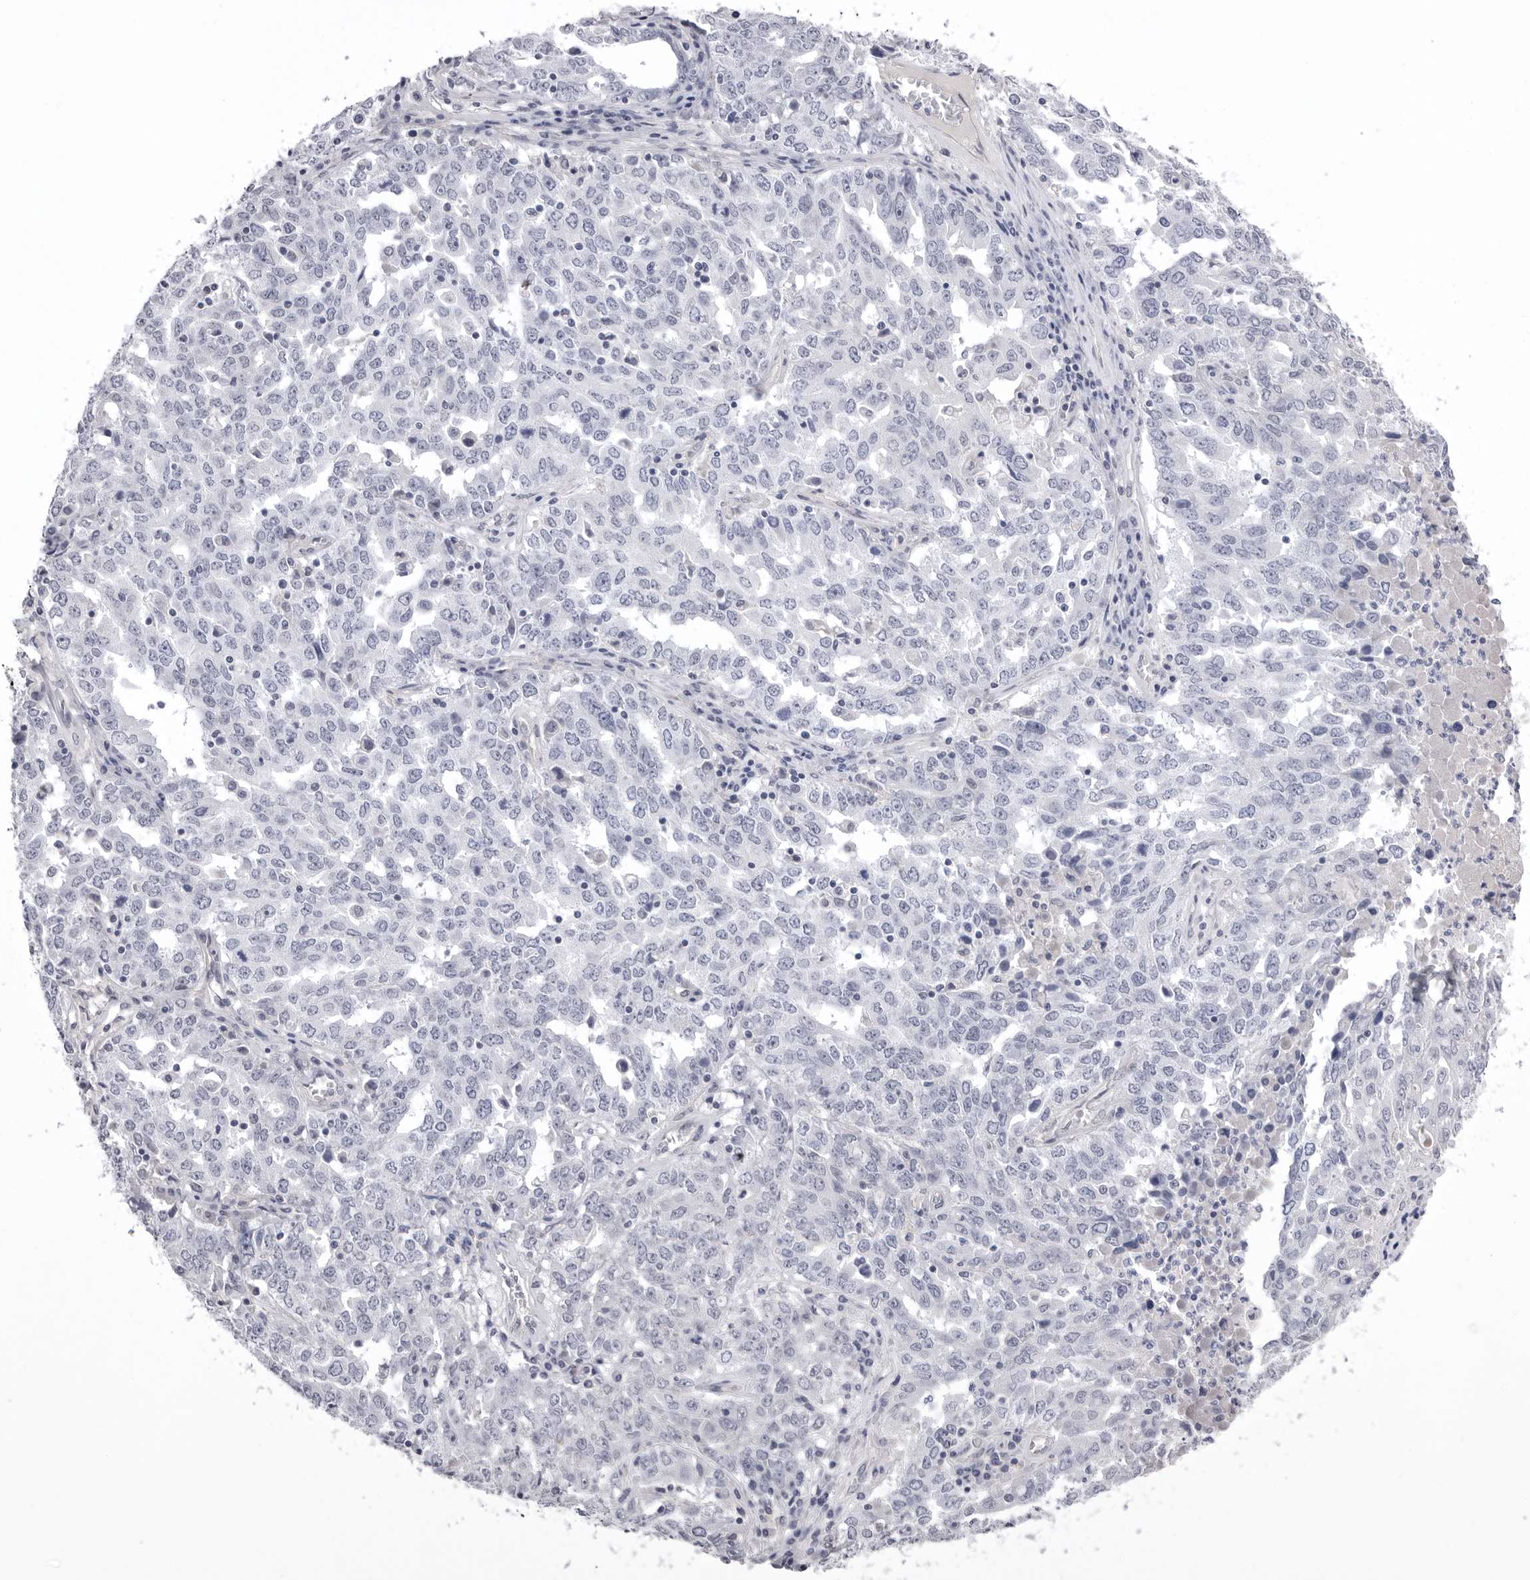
{"staining": {"intensity": "negative", "quantity": "none", "location": "none"}, "tissue": "ovarian cancer", "cell_type": "Tumor cells", "image_type": "cancer", "snomed": [{"axis": "morphology", "description": "Carcinoma, endometroid"}, {"axis": "topography", "description": "Ovary"}], "caption": "Human endometroid carcinoma (ovarian) stained for a protein using immunohistochemistry reveals no expression in tumor cells.", "gene": "DLGAP3", "patient": {"sex": "female", "age": 62}}